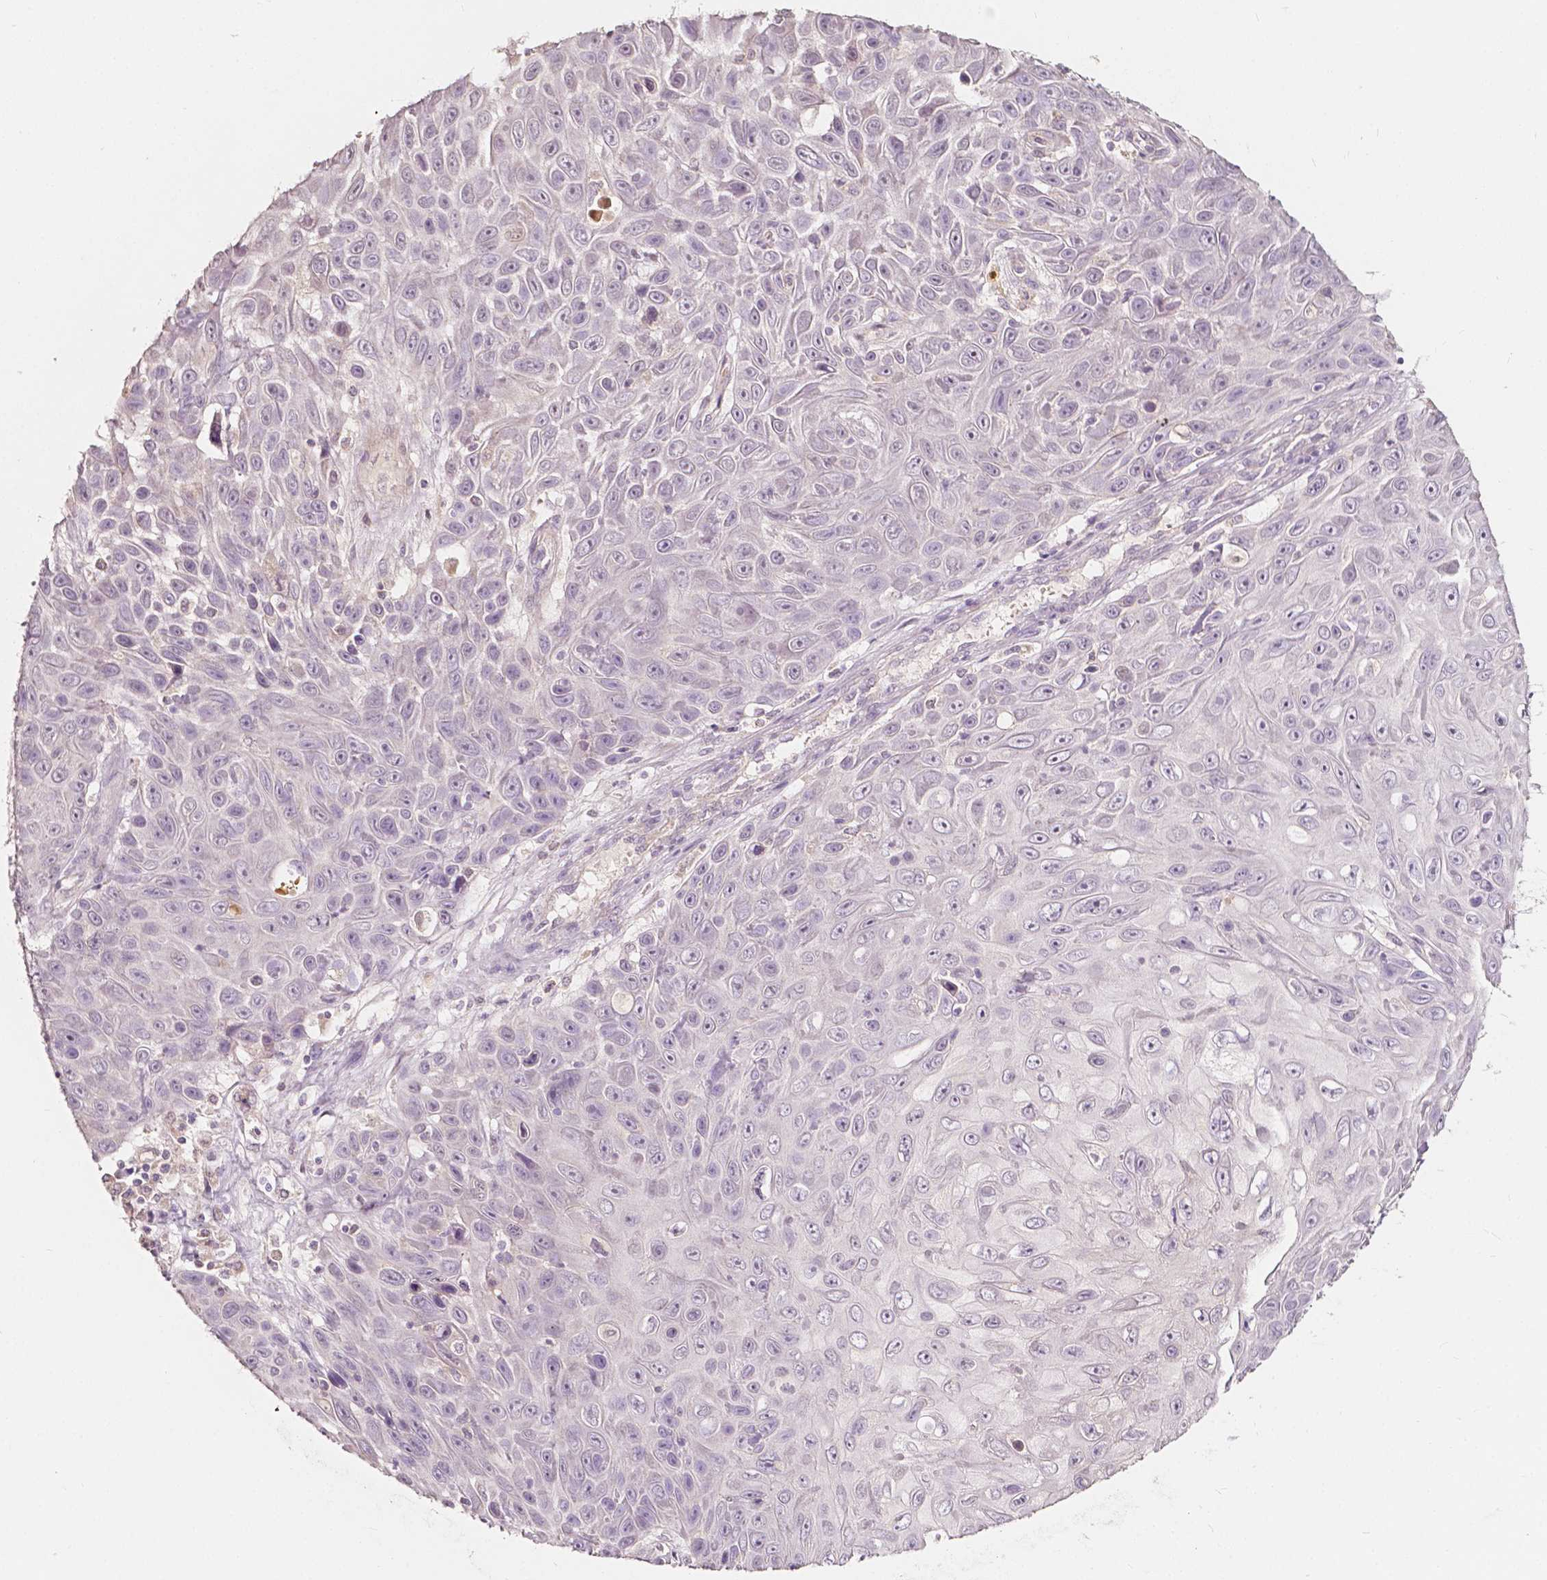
{"staining": {"intensity": "negative", "quantity": "none", "location": "none"}, "tissue": "skin cancer", "cell_type": "Tumor cells", "image_type": "cancer", "snomed": [{"axis": "morphology", "description": "Squamous cell carcinoma, NOS"}, {"axis": "topography", "description": "Skin"}], "caption": "Immunohistochemistry (IHC) histopathology image of human skin squamous cell carcinoma stained for a protein (brown), which exhibits no staining in tumor cells. The staining was performed using DAB (3,3'-diaminobenzidine) to visualize the protein expression in brown, while the nuclei were stained in blue with hematoxylin (Magnification: 20x).", "gene": "NPC1L1", "patient": {"sex": "male", "age": 82}}